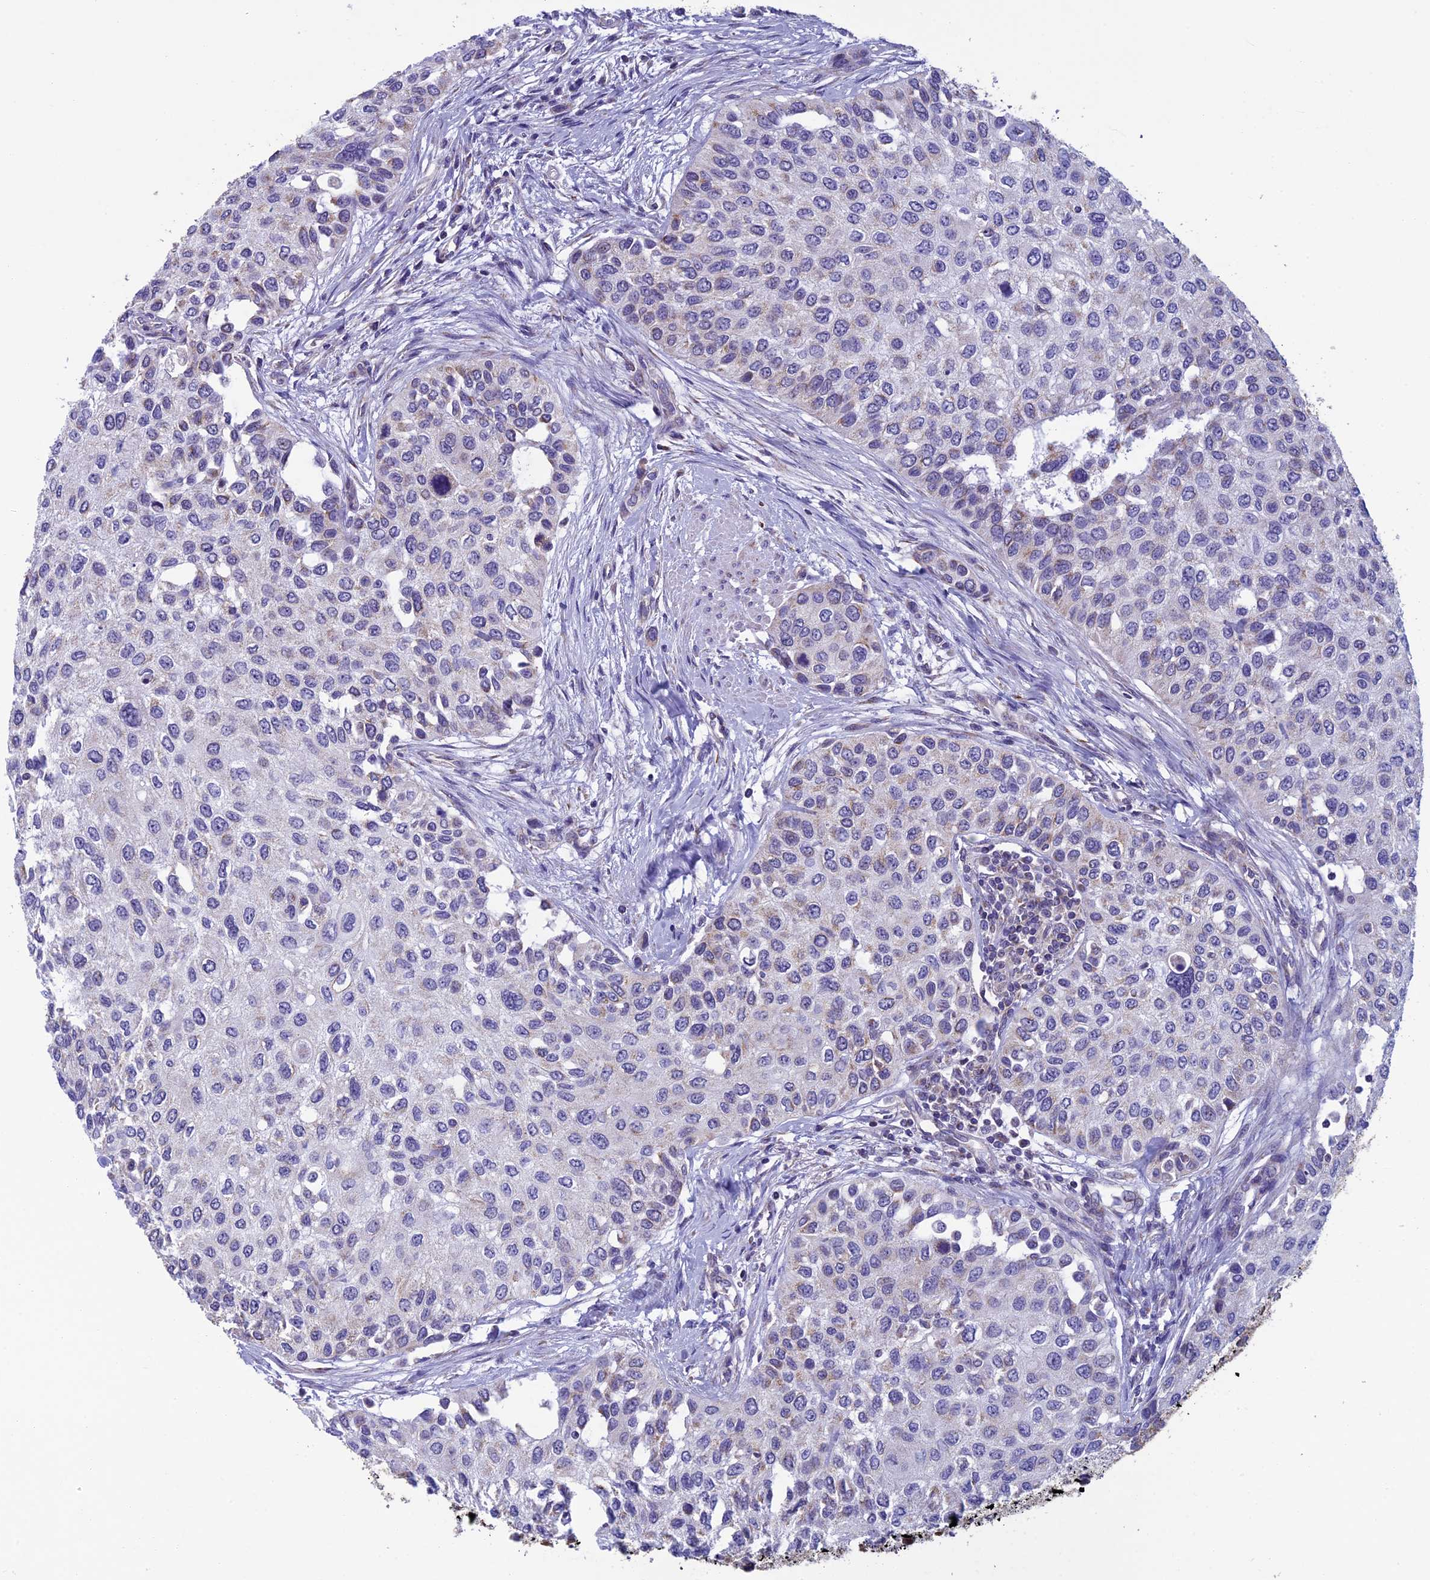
{"staining": {"intensity": "negative", "quantity": "none", "location": "none"}, "tissue": "urothelial cancer", "cell_type": "Tumor cells", "image_type": "cancer", "snomed": [{"axis": "morphology", "description": "Normal tissue, NOS"}, {"axis": "morphology", "description": "Urothelial carcinoma, High grade"}, {"axis": "topography", "description": "Vascular tissue"}, {"axis": "topography", "description": "Urinary bladder"}], "caption": "There is no significant staining in tumor cells of urothelial carcinoma (high-grade). Nuclei are stained in blue.", "gene": "MFSD12", "patient": {"sex": "female", "age": 56}}